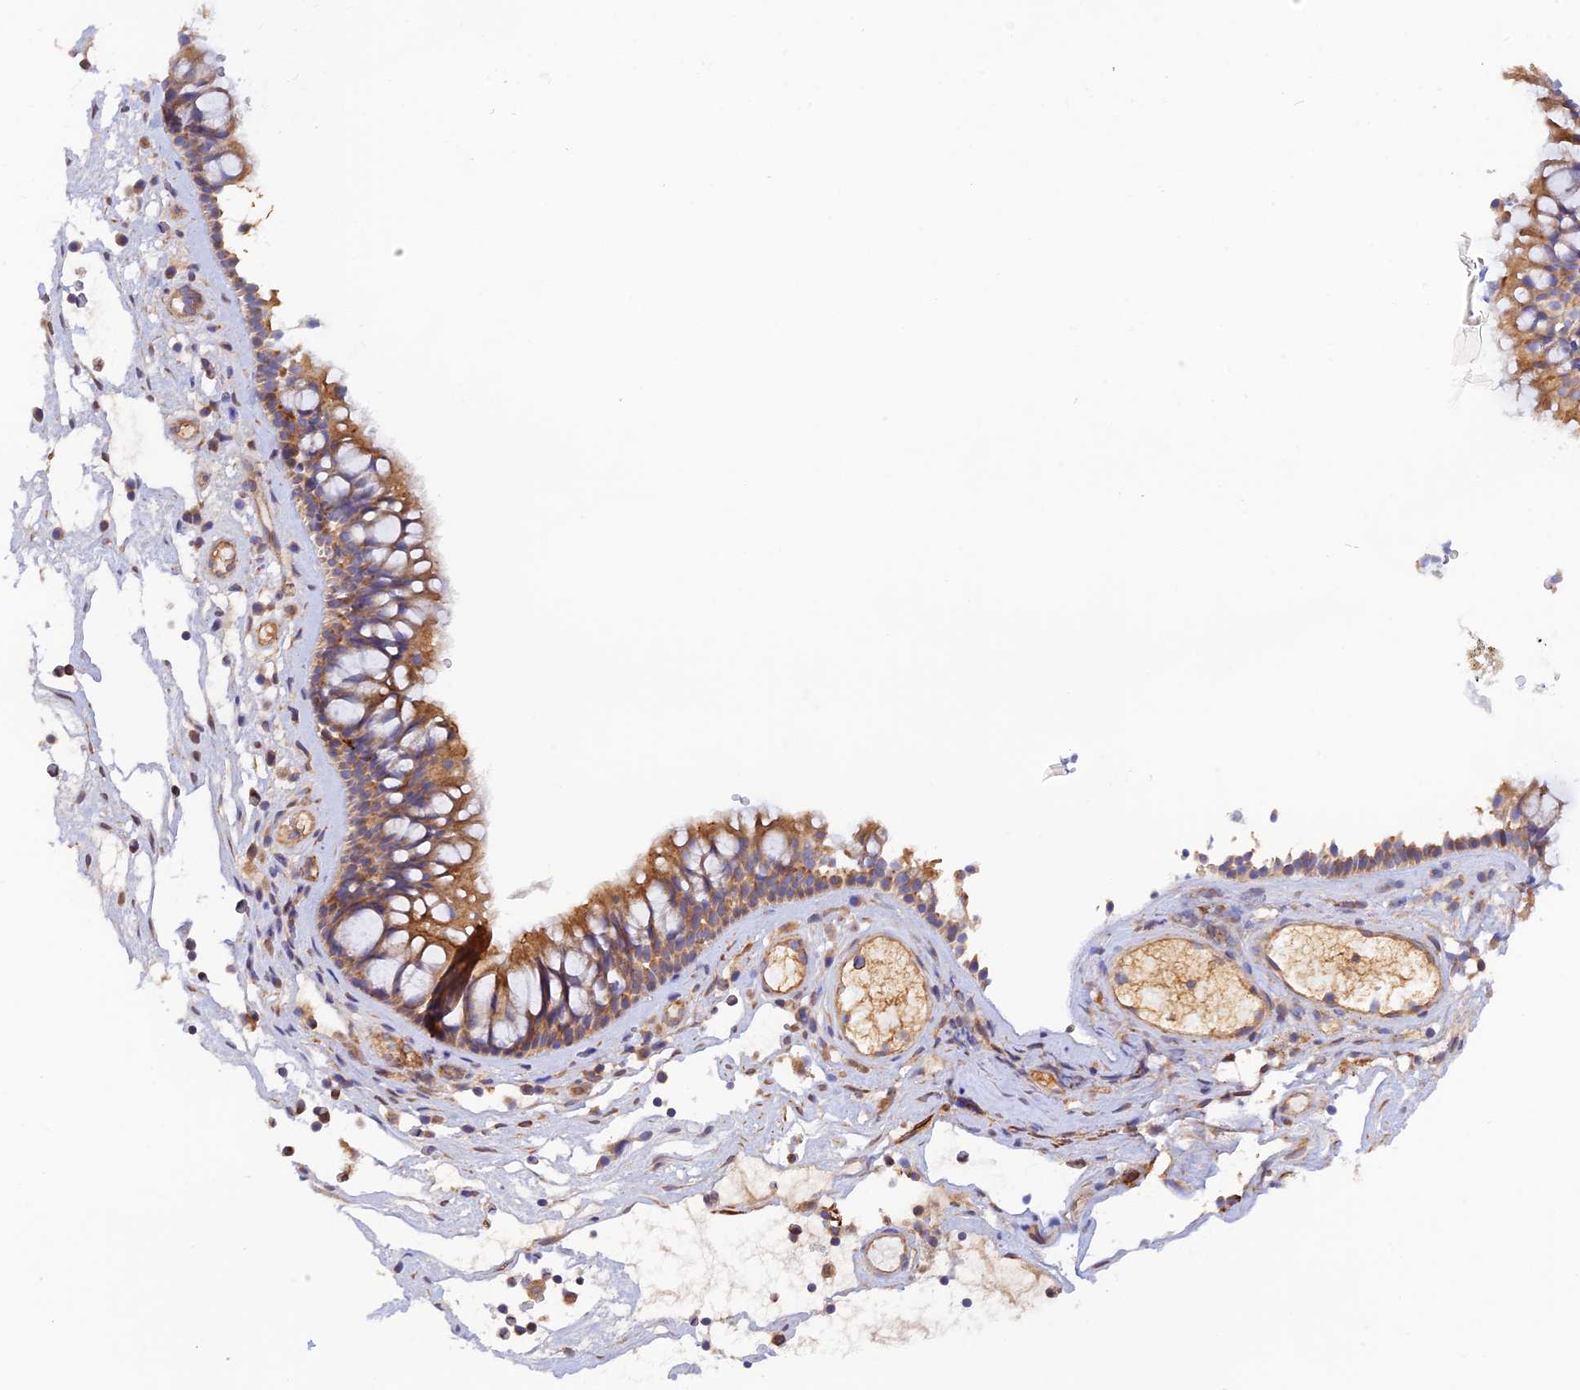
{"staining": {"intensity": "moderate", "quantity": ">75%", "location": "cytoplasmic/membranous"}, "tissue": "nasopharynx", "cell_type": "Respiratory epithelial cells", "image_type": "normal", "snomed": [{"axis": "morphology", "description": "Normal tissue, NOS"}, {"axis": "morphology", "description": "Inflammation, NOS"}, {"axis": "morphology", "description": "Malignant melanoma, Metastatic site"}, {"axis": "topography", "description": "Nasopharynx"}], "caption": "Immunohistochemistry image of unremarkable nasopharynx: human nasopharynx stained using immunohistochemistry (IHC) displays medium levels of moderate protein expression localized specifically in the cytoplasmic/membranous of respiratory epithelial cells, appearing as a cytoplasmic/membranous brown color.", "gene": "RANBP6", "patient": {"sex": "male", "age": 70}}